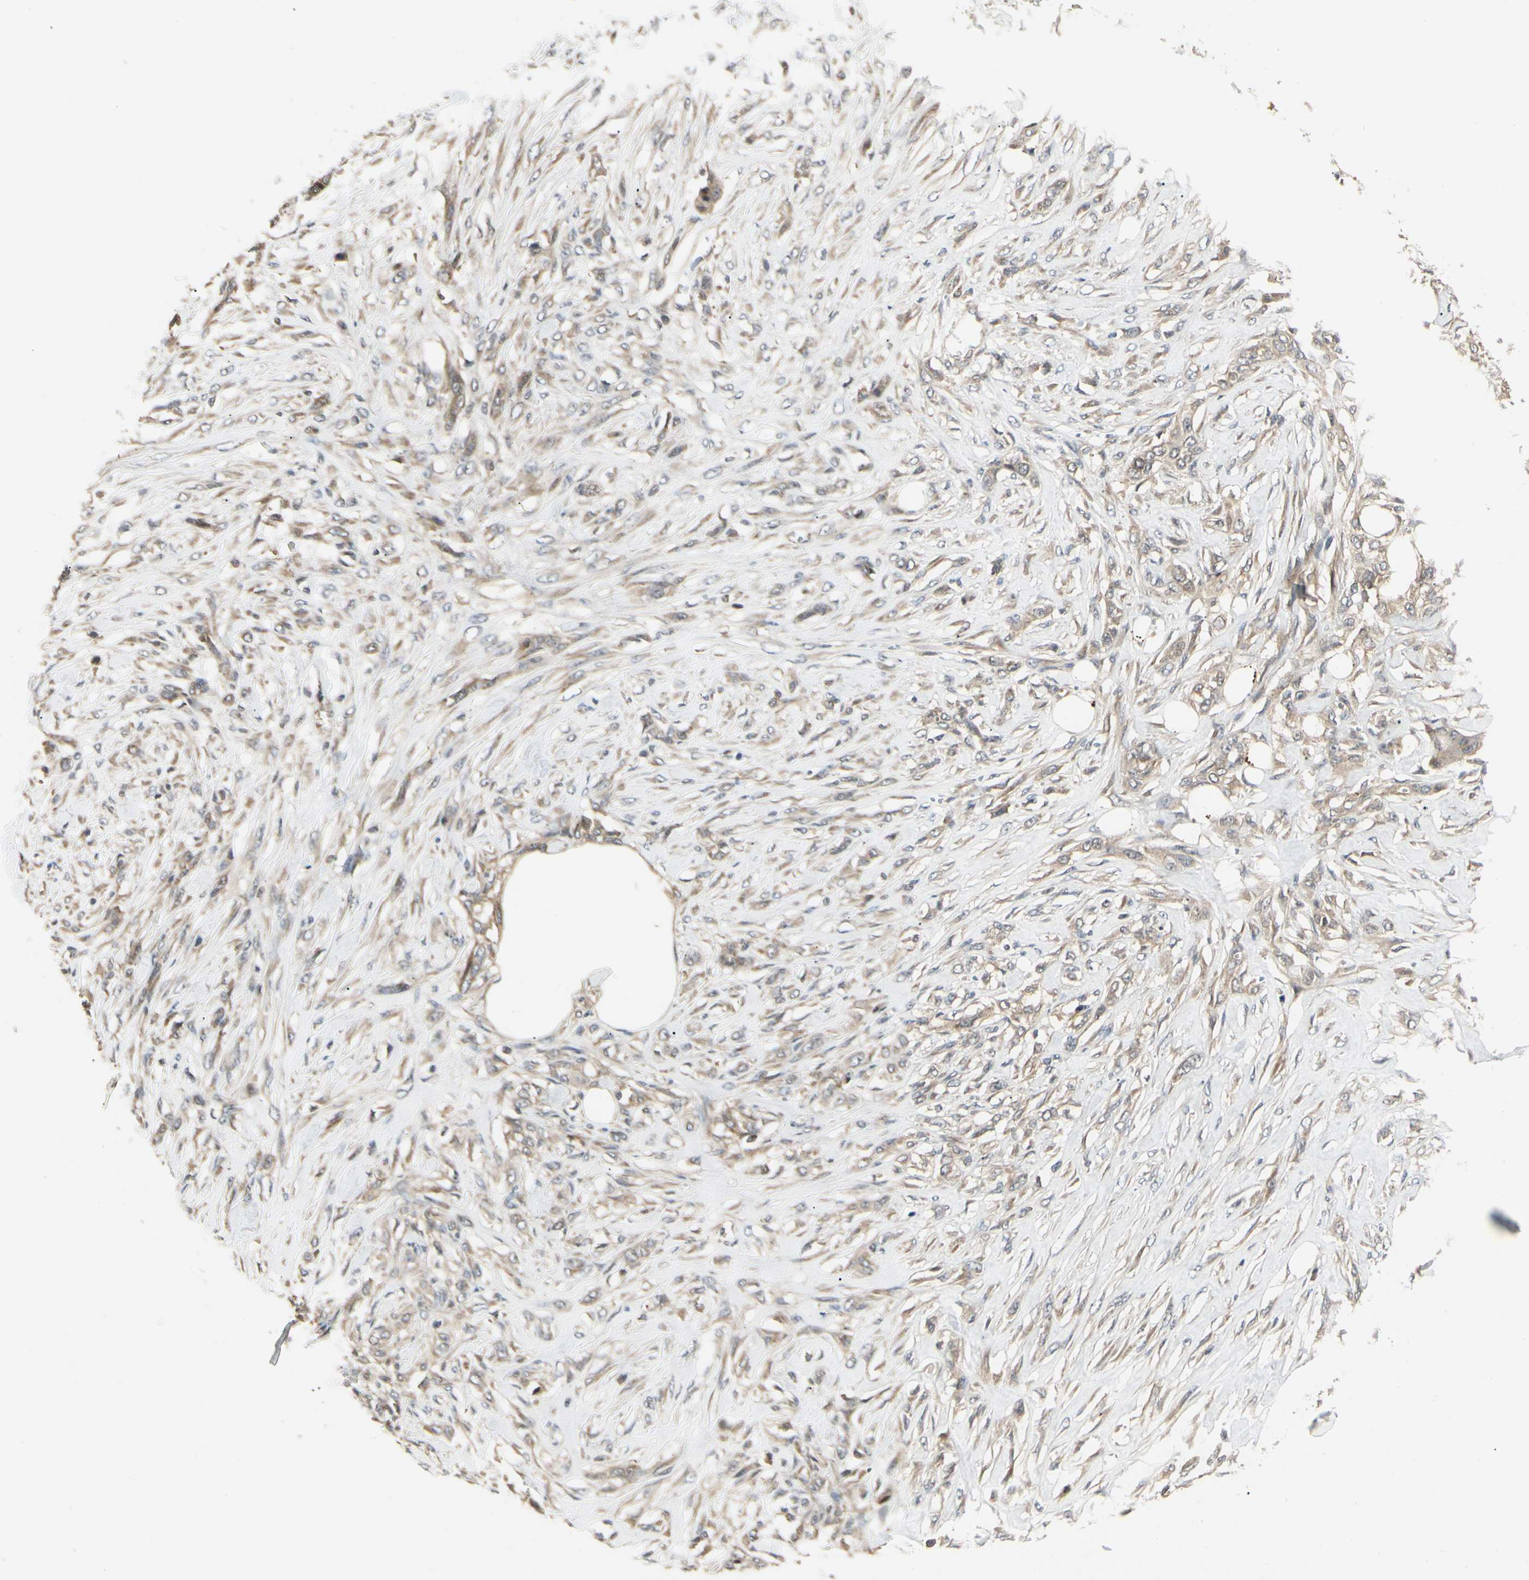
{"staining": {"intensity": "moderate", "quantity": ">75%", "location": "cytoplasmic/membranous"}, "tissue": "skin cancer", "cell_type": "Tumor cells", "image_type": "cancer", "snomed": [{"axis": "morphology", "description": "Squamous cell carcinoma, NOS"}, {"axis": "topography", "description": "Skin"}], "caption": "Skin squamous cell carcinoma was stained to show a protein in brown. There is medium levels of moderate cytoplasmic/membranous staining in approximately >75% of tumor cells.", "gene": "RNF14", "patient": {"sex": "female", "age": 59}}